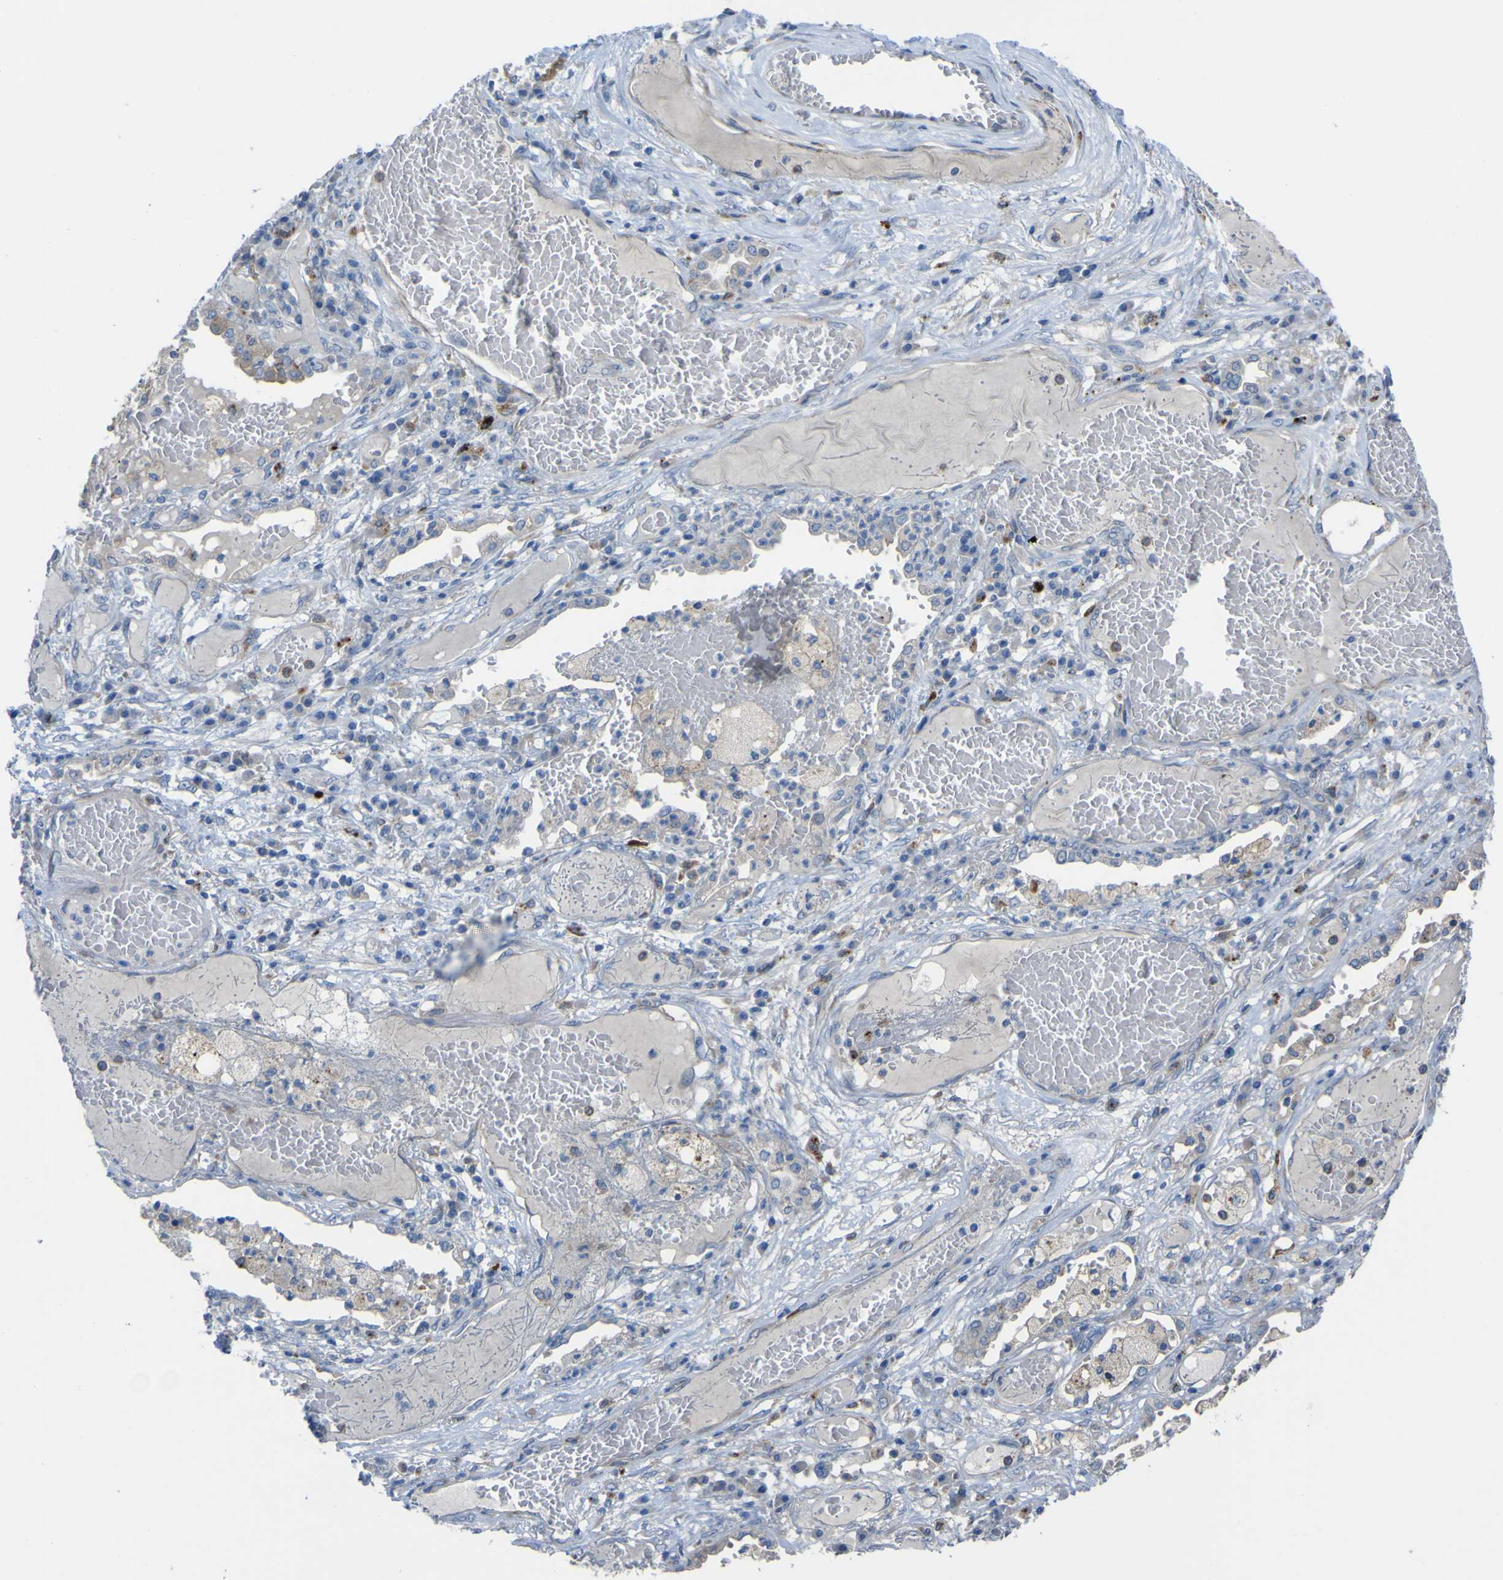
{"staining": {"intensity": "weak", "quantity": ">75%", "location": "cytoplasmic/membranous"}, "tissue": "lung cancer", "cell_type": "Tumor cells", "image_type": "cancer", "snomed": [{"axis": "morphology", "description": "Squamous cell carcinoma, NOS"}, {"axis": "topography", "description": "Lung"}], "caption": "Immunohistochemistry (IHC) photomicrograph of neoplastic tissue: lung squamous cell carcinoma stained using immunohistochemistry (IHC) reveals low levels of weak protein expression localized specifically in the cytoplasmic/membranous of tumor cells, appearing as a cytoplasmic/membranous brown color.", "gene": "CST3", "patient": {"sex": "male", "age": 71}}